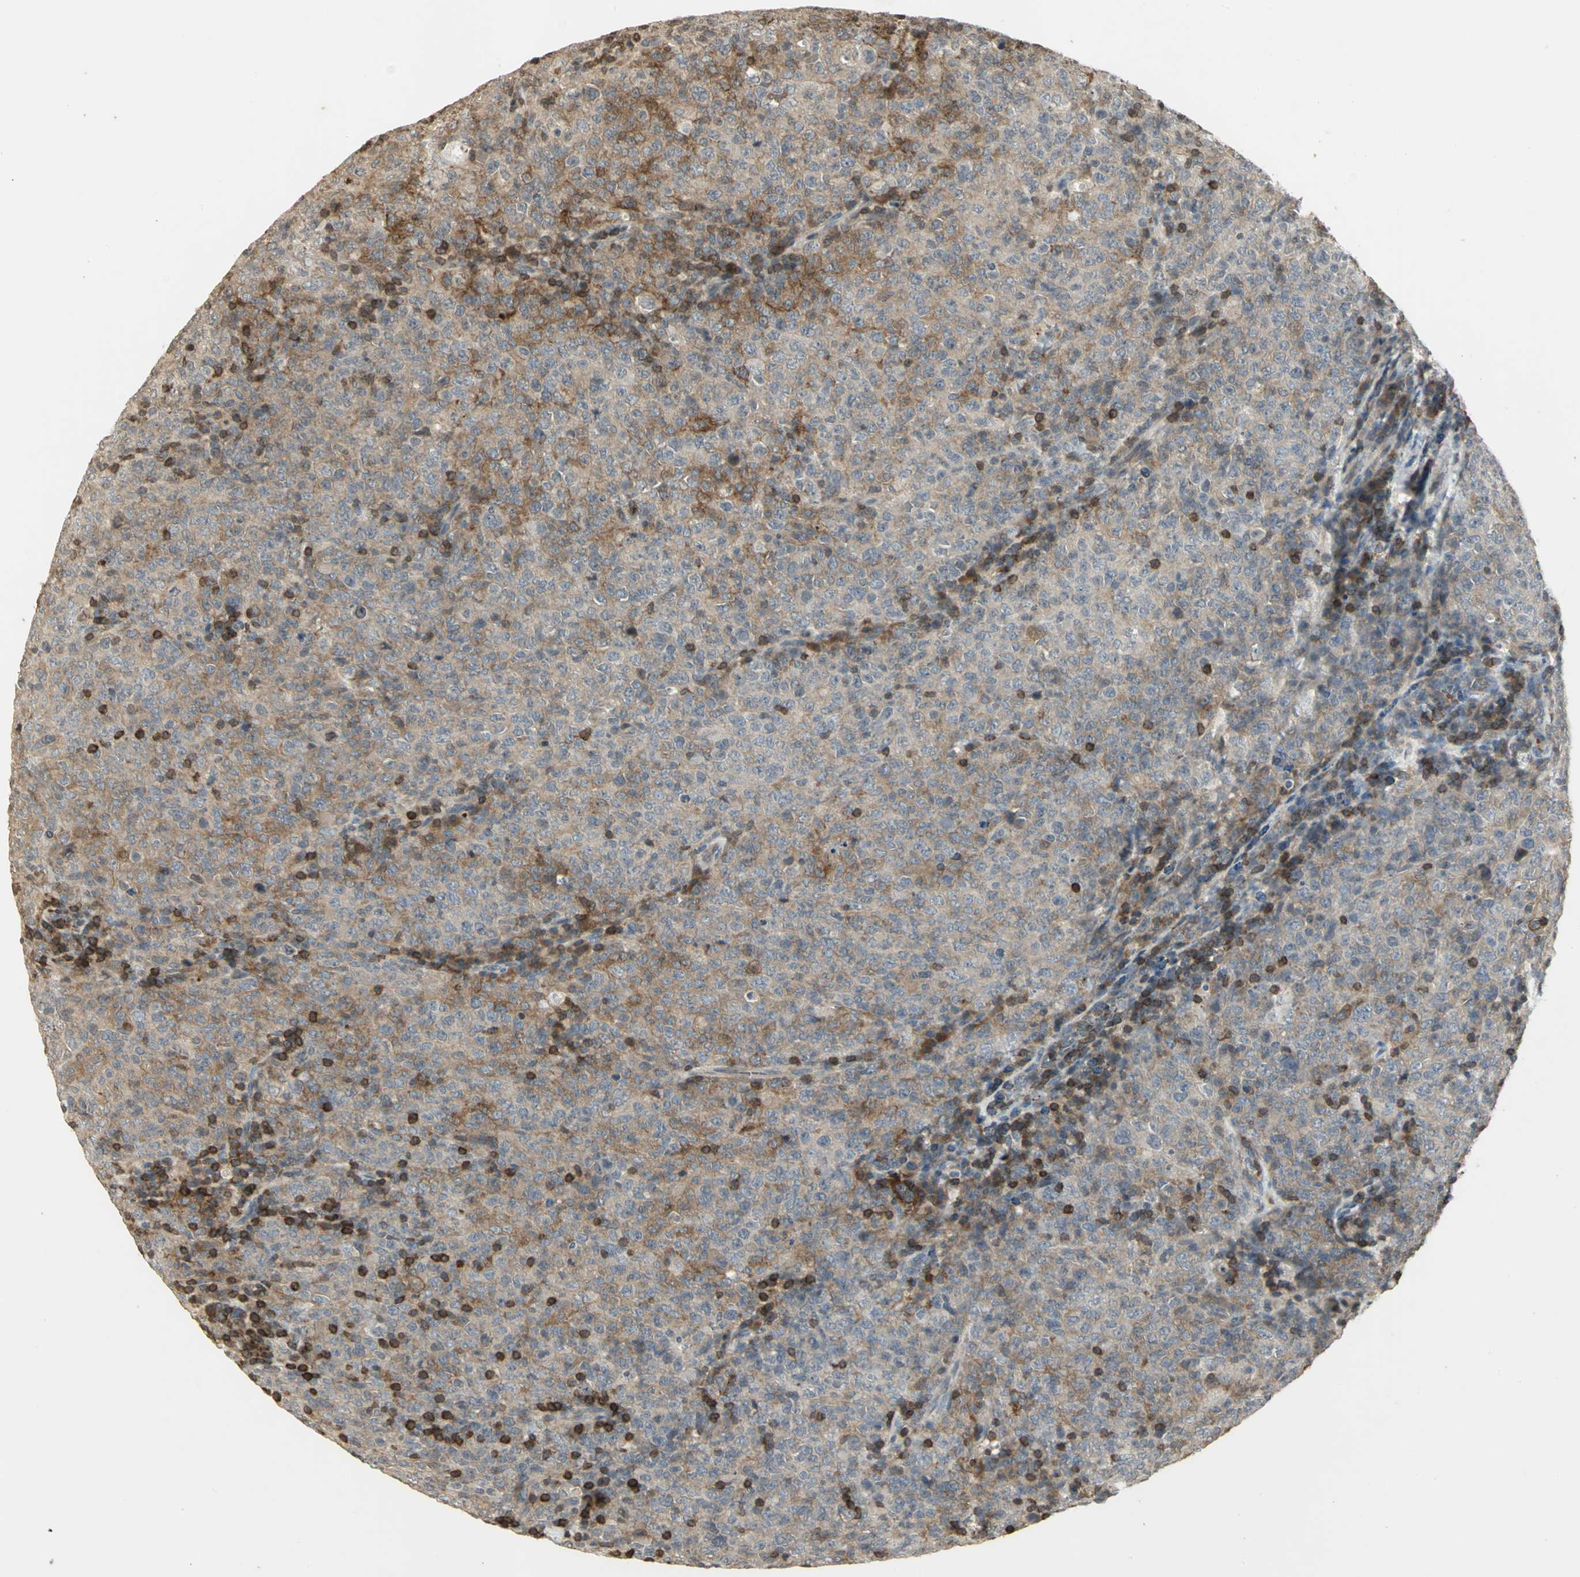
{"staining": {"intensity": "moderate", "quantity": "25%-75%", "location": "cytoplasmic/membranous"}, "tissue": "lymphoma", "cell_type": "Tumor cells", "image_type": "cancer", "snomed": [{"axis": "morphology", "description": "Malignant lymphoma, non-Hodgkin's type, High grade"}, {"axis": "topography", "description": "Tonsil"}], "caption": "Lymphoma was stained to show a protein in brown. There is medium levels of moderate cytoplasmic/membranous expression in approximately 25%-75% of tumor cells.", "gene": "IL16", "patient": {"sex": "female", "age": 36}}